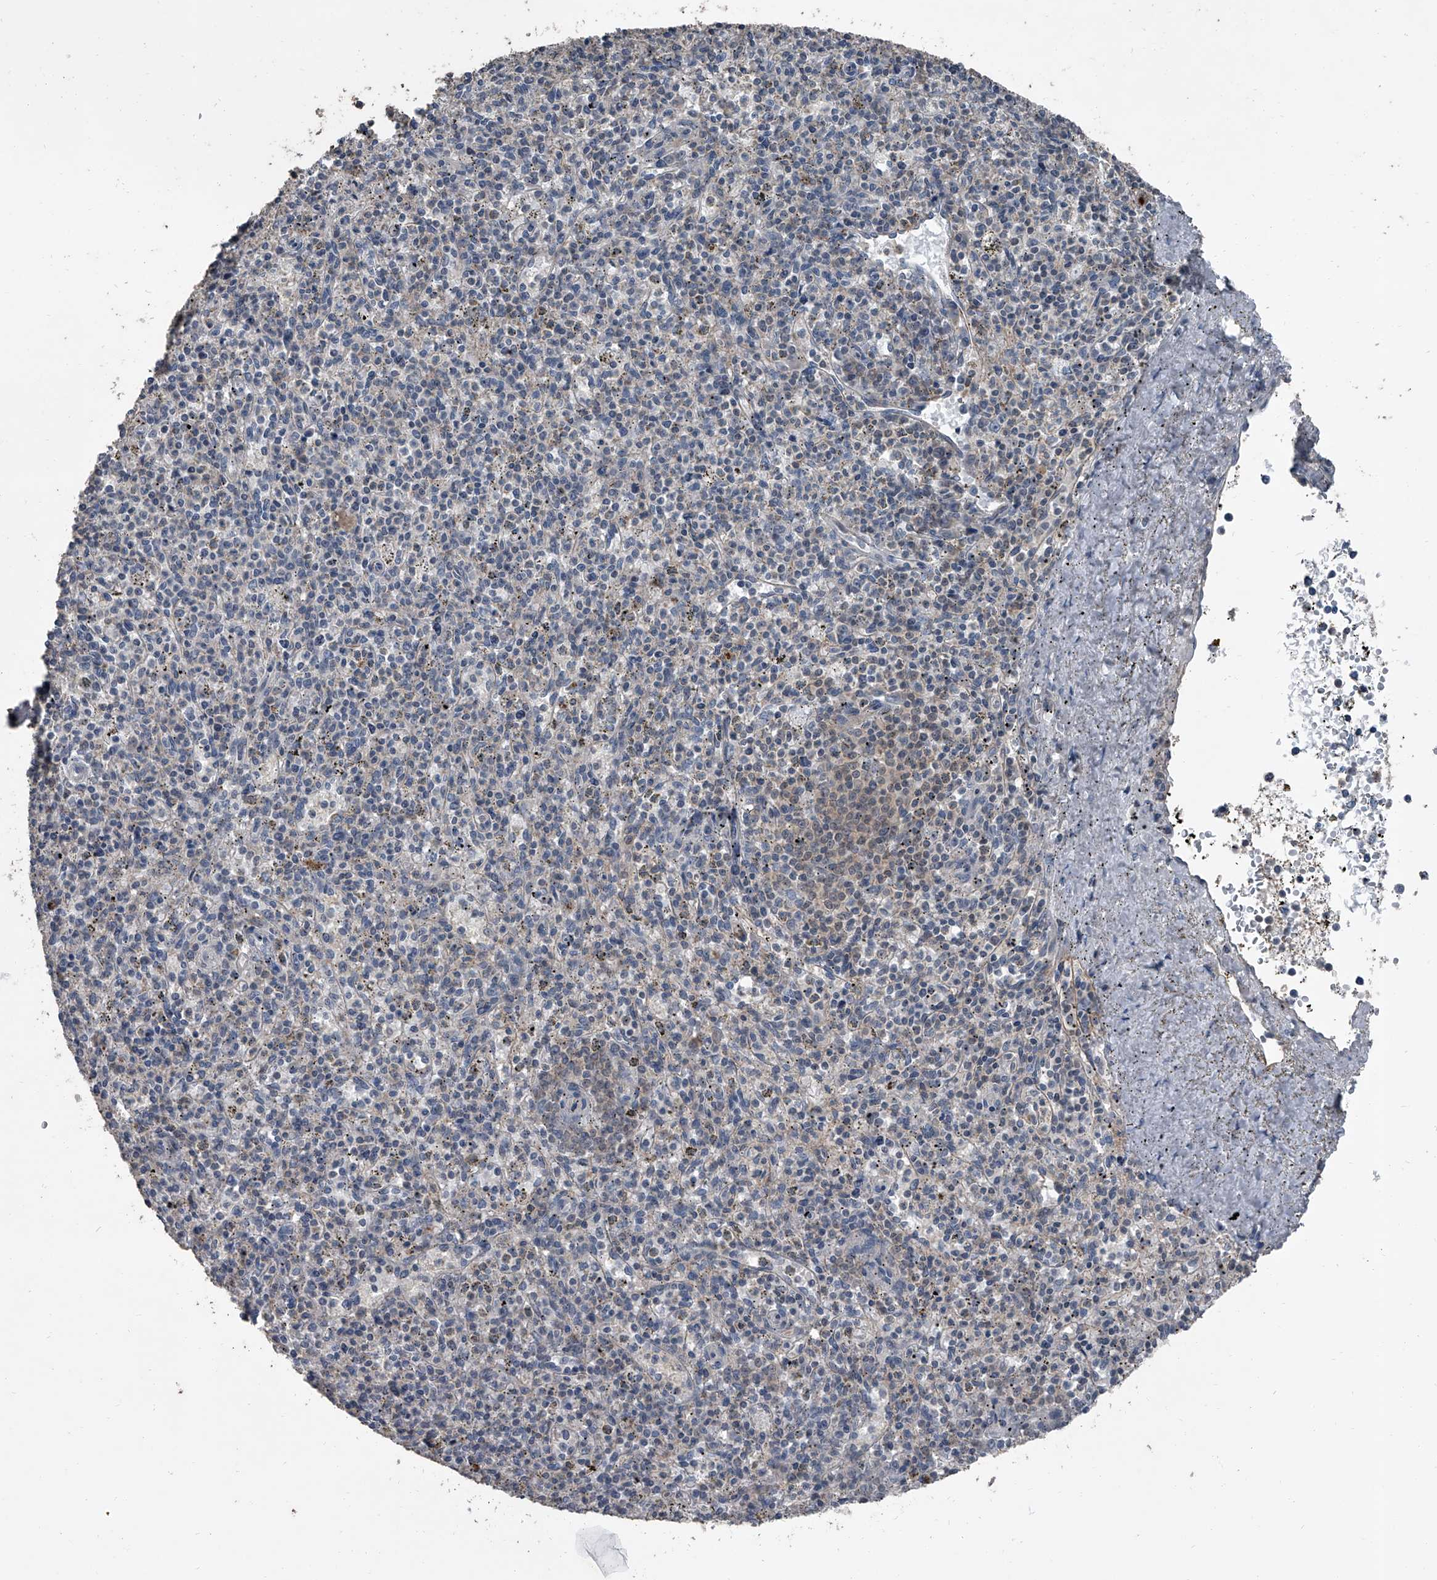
{"staining": {"intensity": "negative", "quantity": "none", "location": "none"}, "tissue": "spleen", "cell_type": "Cells in red pulp", "image_type": "normal", "snomed": [{"axis": "morphology", "description": "Normal tissue, NOS"}, {"axis": "topography", "description": "Spleen"}], "caption": "This is a image of immunohistochemistry (IHC) staining of normal spleen, which shows no expression in cells in red pulp. The staining was performed using DAB to visualize the protein expression in brown, while the nuclei were stained in blue with hematoxylin (Magnification: 20x).", "gene": "OARD1", "patient": {"sex": "male", "age": 72}}